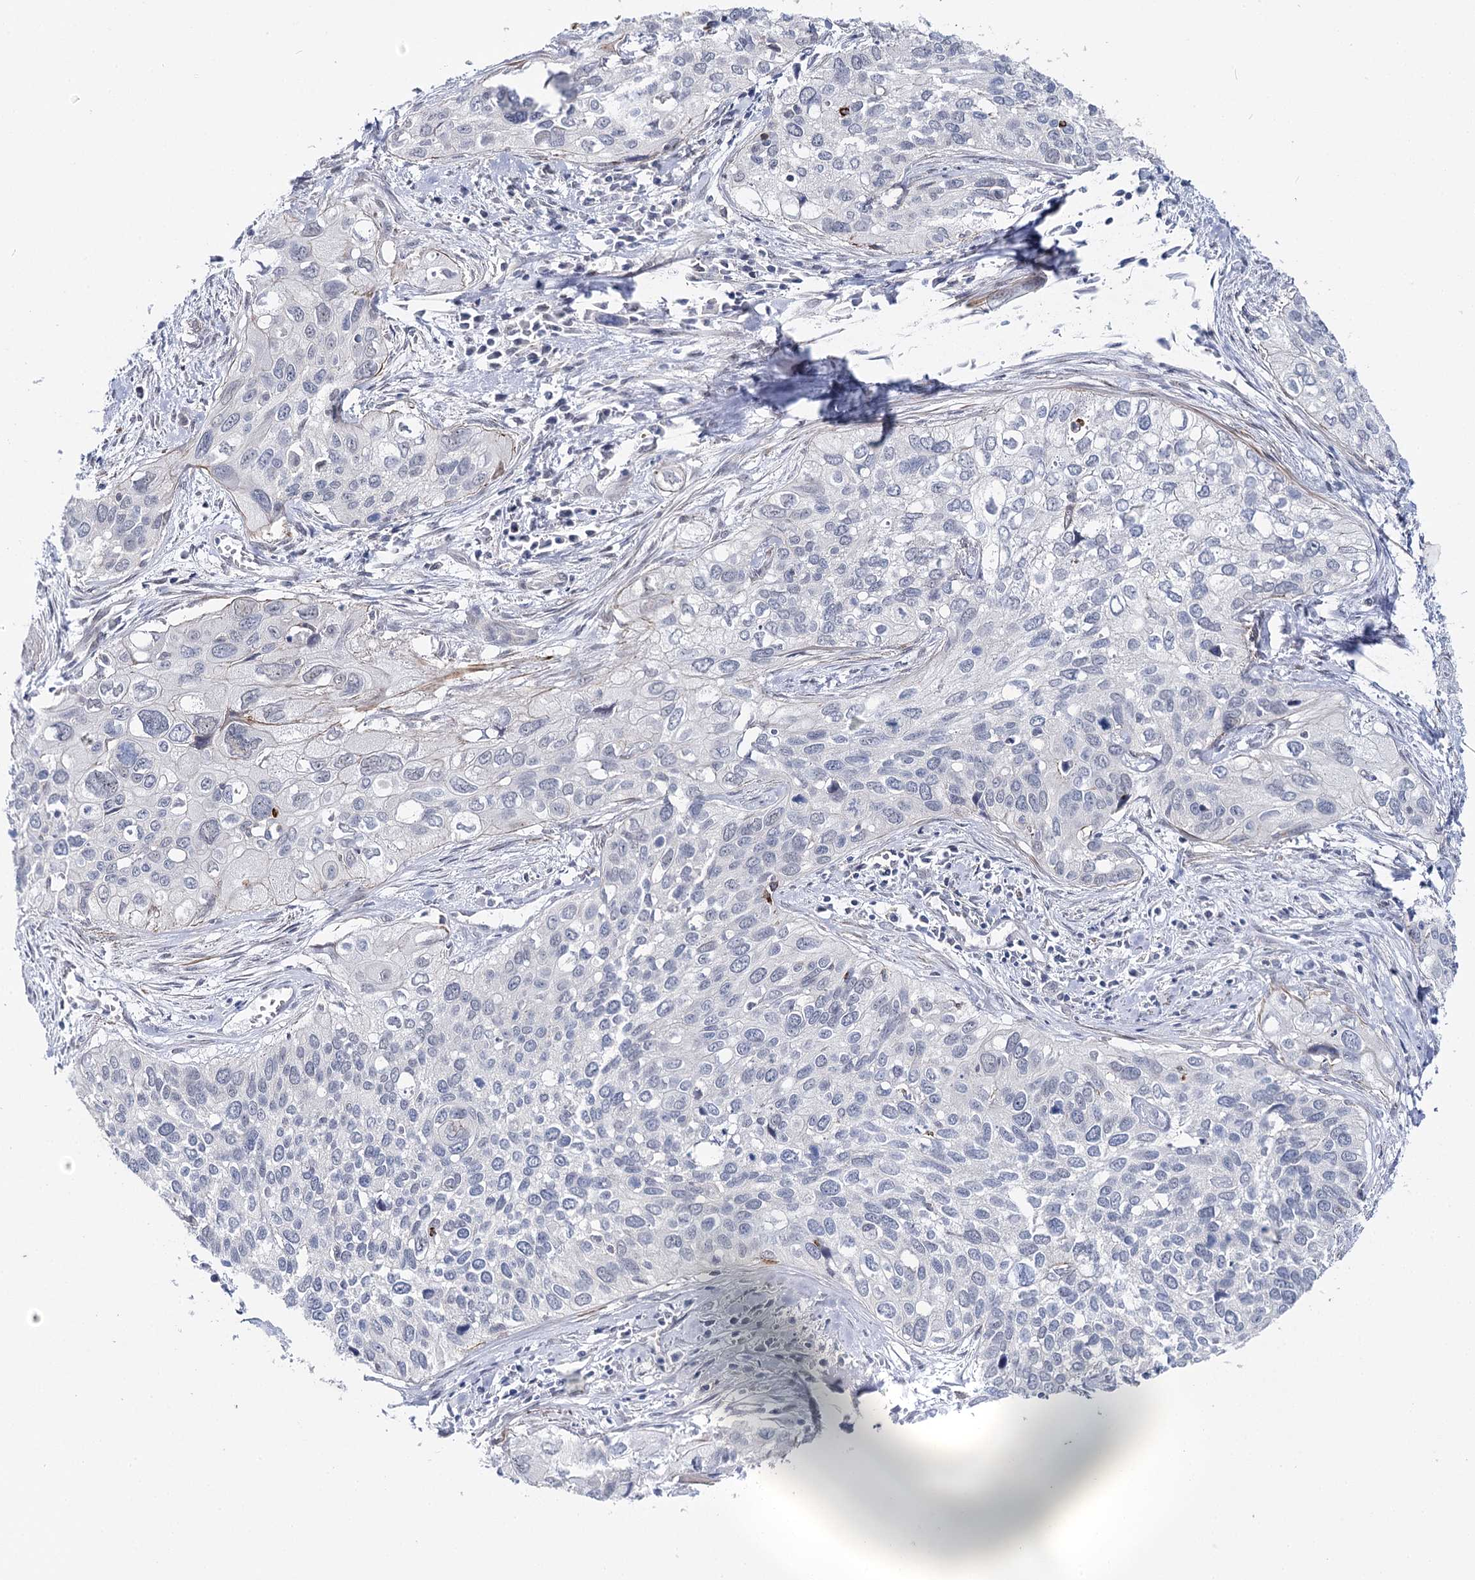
{"staining": {"intensity": "negative", "quantity": "none", "location": "none"}, "tissue": "cervical cancer", "cell_type": "Tumor cells", "image_type": "cancer", "snomed": [{"axis": "morphology", "description": "Squamous cell carcinoma, NOS"}, {"axis": "topography", "description": "Cervix"}], "caption": "This is an immunohistochemistry (IHC) photomicrograph of human squamous cell carcinoma (cervical). There is no positivity in tumor cells.", "gene": "AGXT2", "patient": {"sex": "female", "age": 55}}